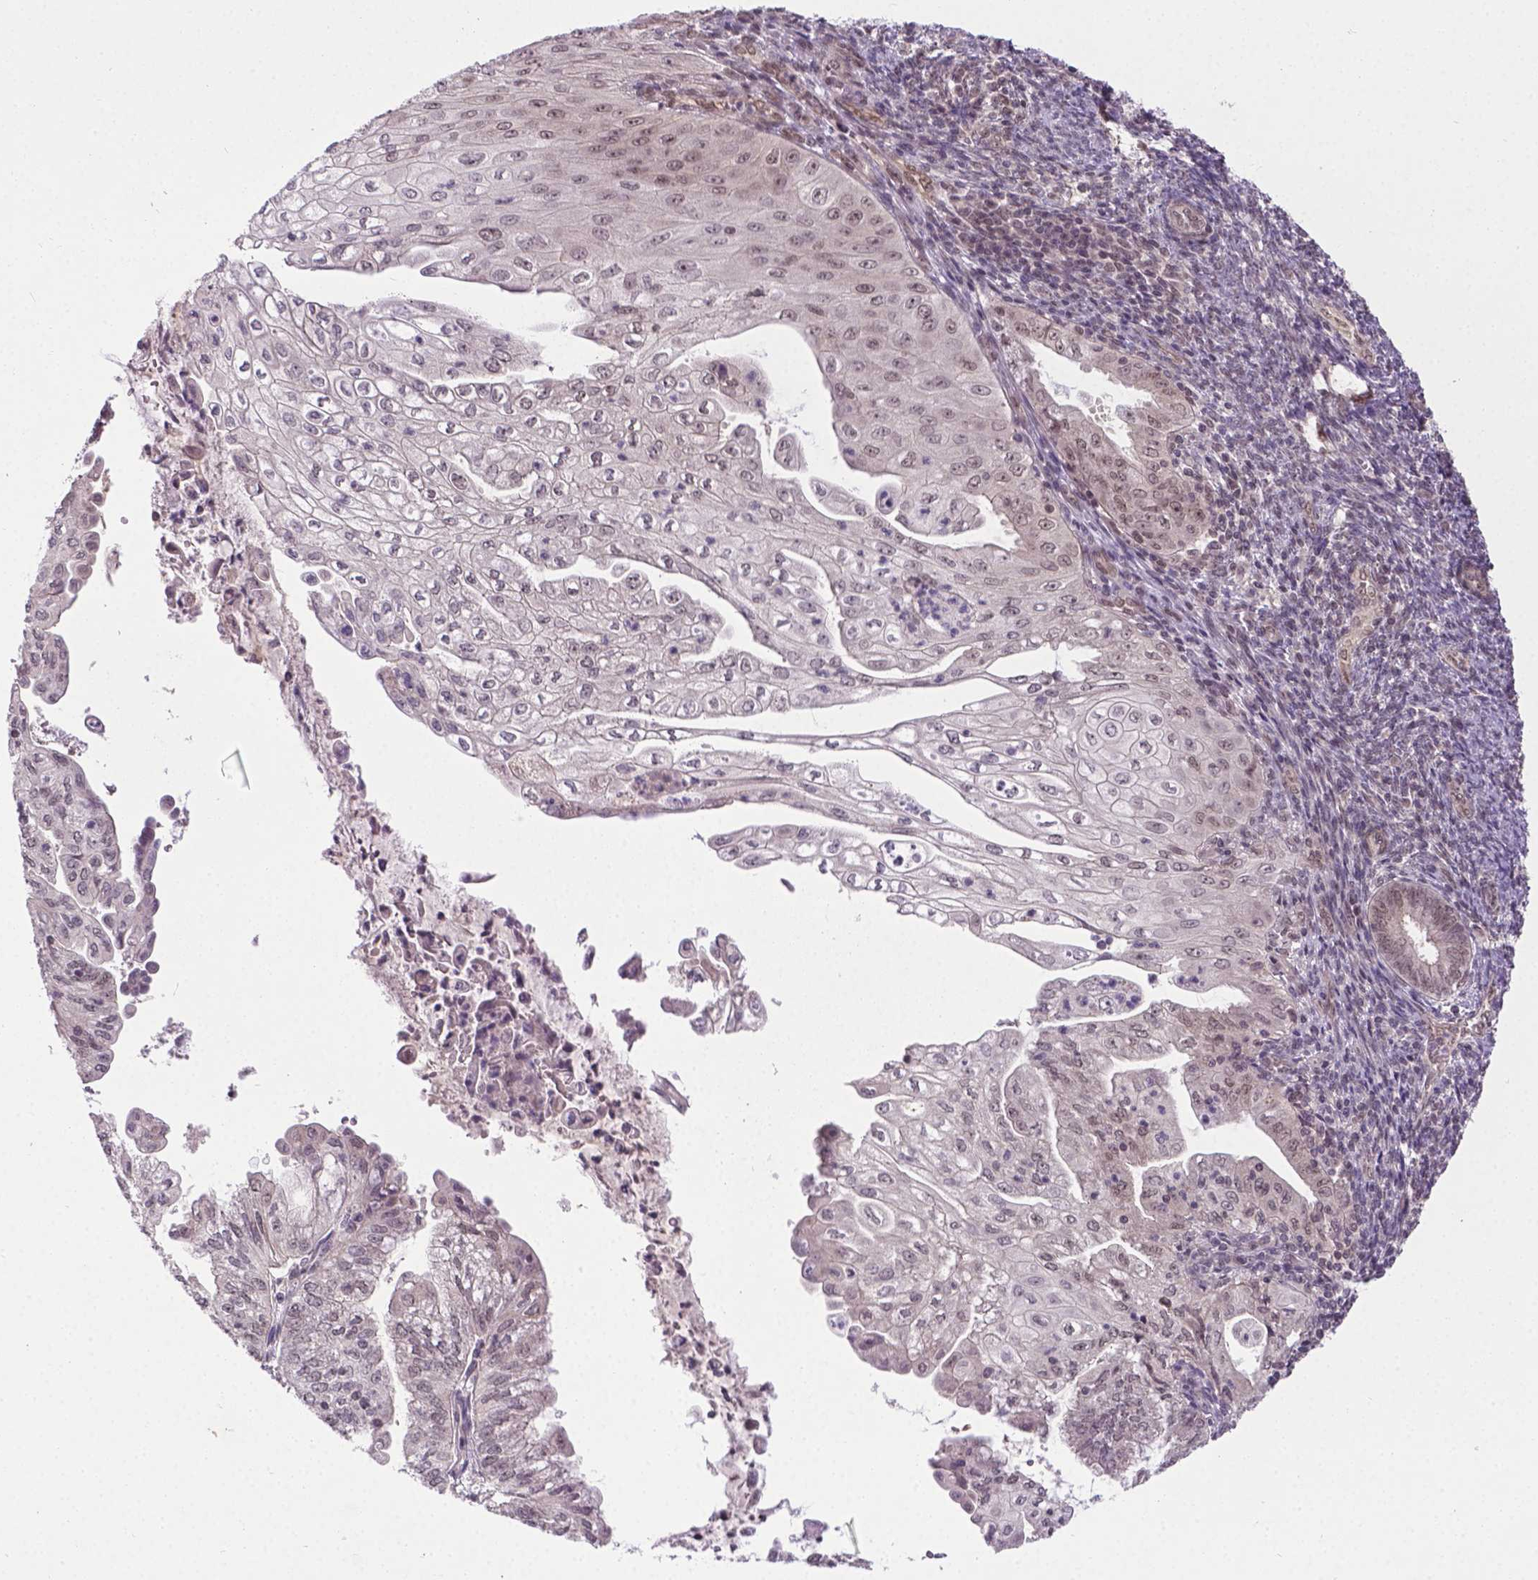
{"staining": {"intensity": "weak", "quantity": "<25%", "location": "nuclear"}, "tissue": "endometrial cancer", "cell_type": "Tumor cells", "image_type": "cancer", "snomed": [{"axis": "morphology", "description": "Adenocarcinoma, NOS"}, {"axis": "topography", "description": "Endometrium"}], "caption": "Endometrial cancer (adenocarcinoma) was stained to show a protein in brown. There is no significant positivity in tumor cells.", "gene": "ANKRD54", "patient": {"sex": "female", "age": 55}}